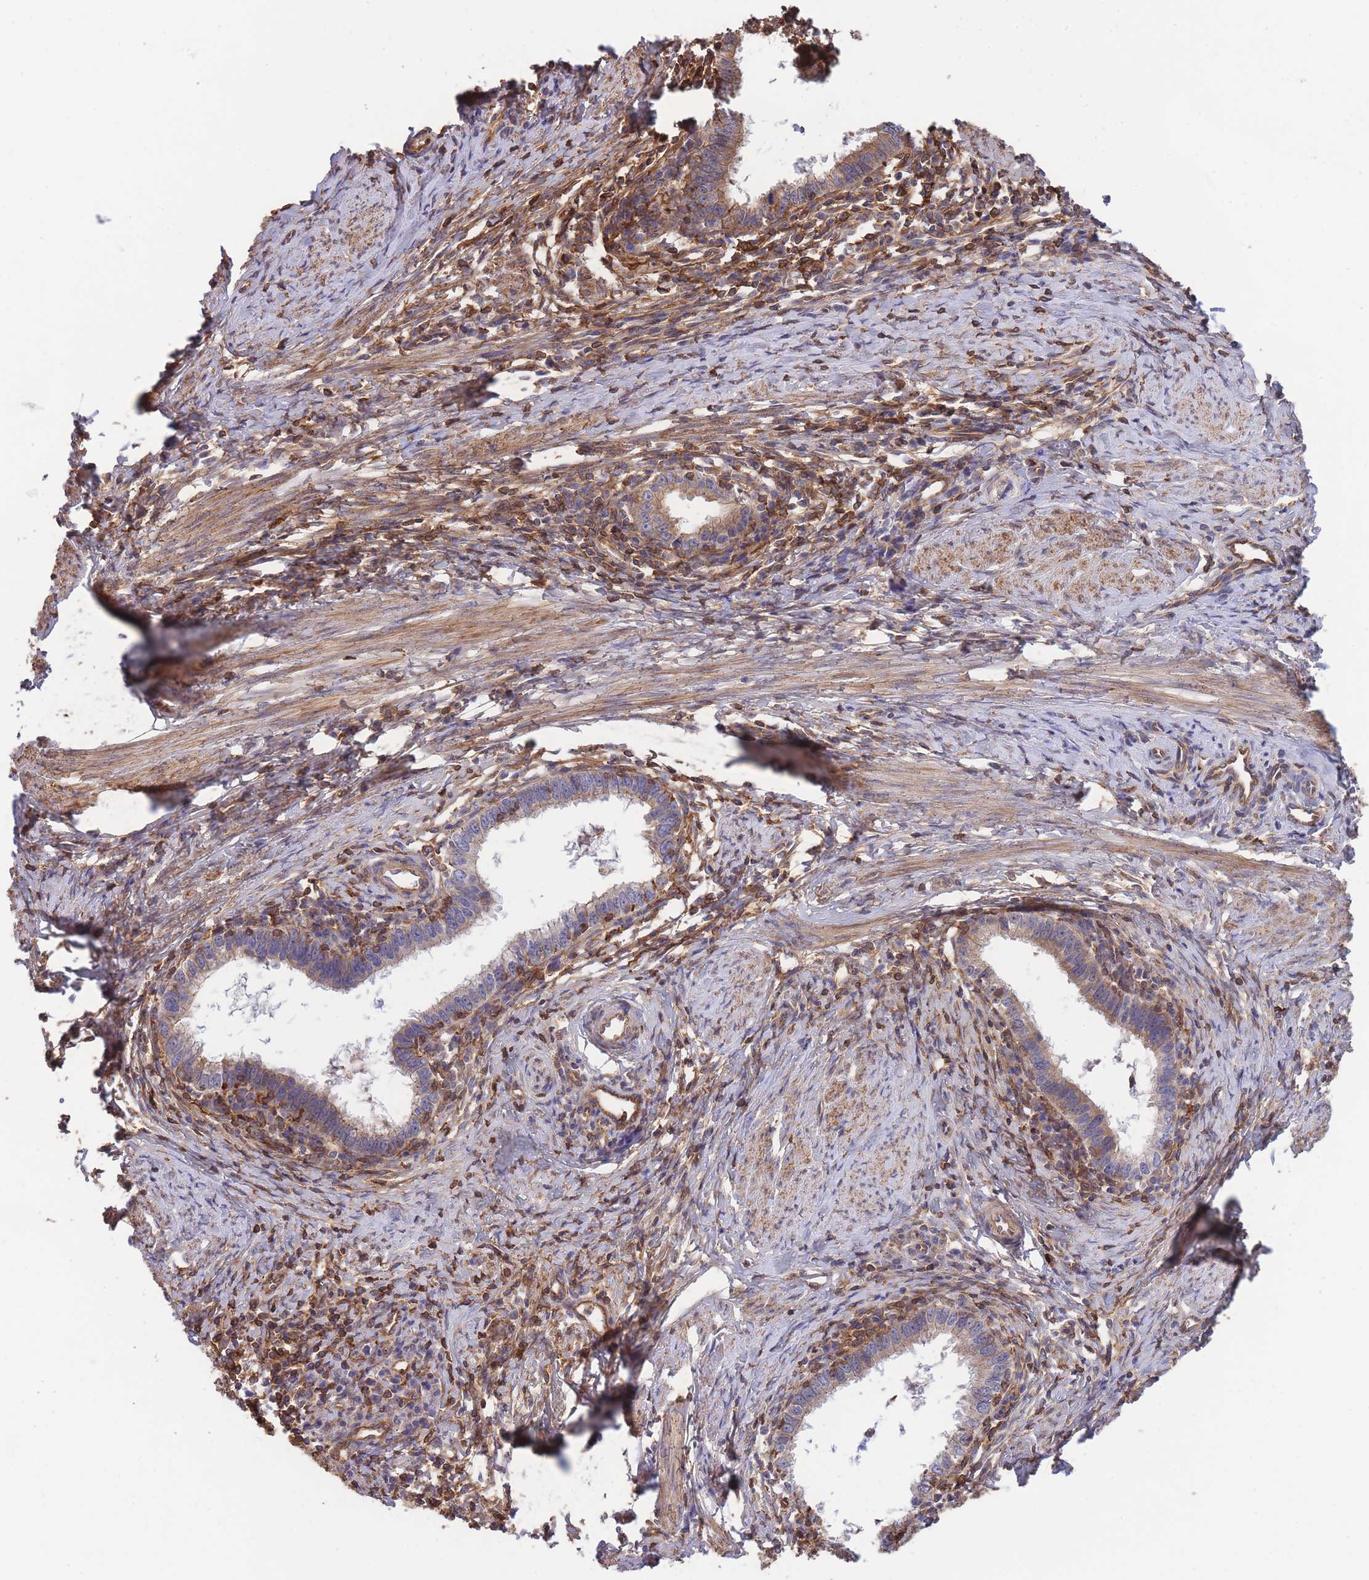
{"staining": {"intensity": "moderate", "quantity": ">75%", "location": "cytoplasmic/membranous"}, "tissue": "cervical cancer", "cell_type": "Tumor cells", "image_type": "cancer", "snomed": [{"axis": "morphology", "description": "Adenocarcinoma, NOS"}, {"axis": "topography", "description": "Cervix"}], "caption": "Immunohistochemistry (IHC) (DAB) staining of human cervical cancer (adenocarcinoma) displays moderate cytoplasmic/membranous protein staining in approximately >75% of tumor cells.", "gene": "LRRN4CL", "patient": {"sex": "female", "age": 36}}